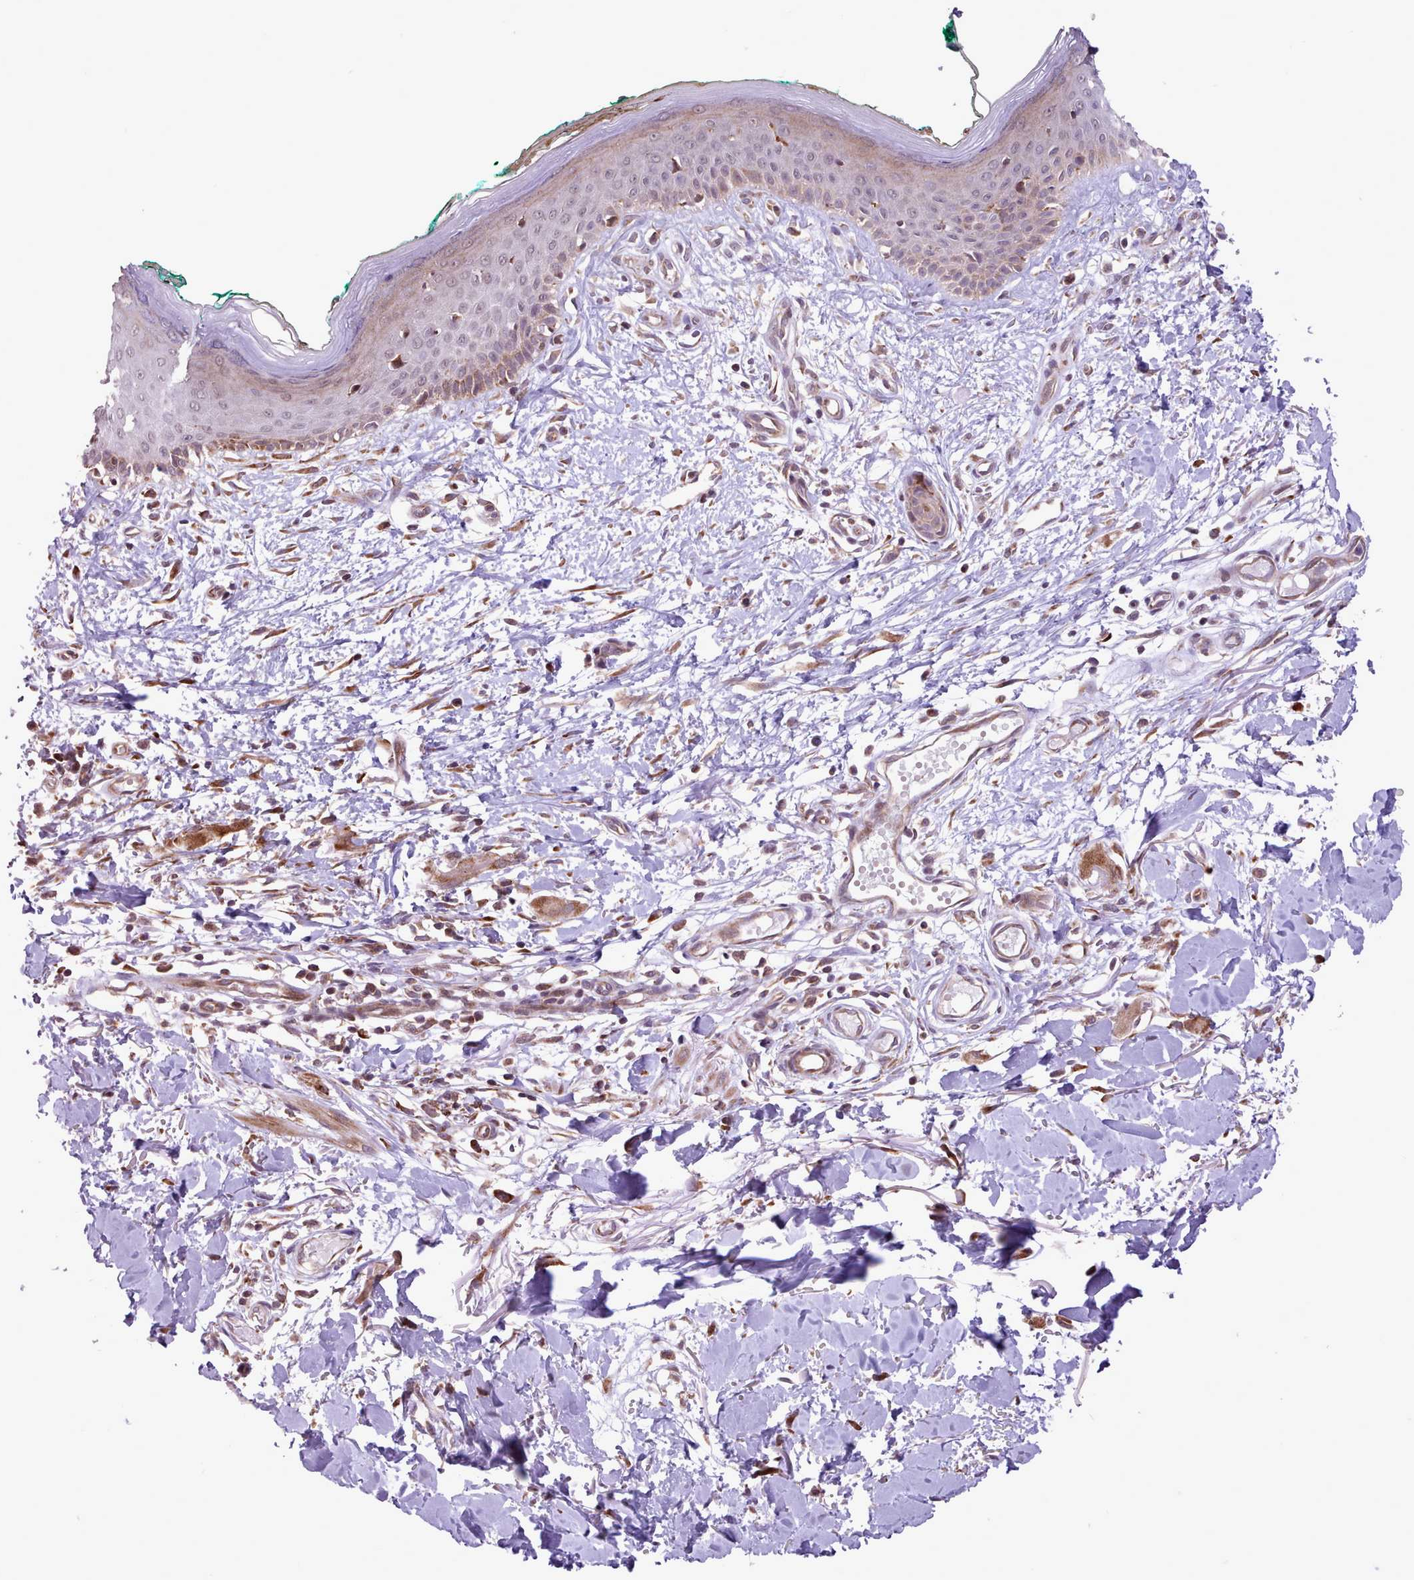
{"staining": {"intensity": "moderate", "quantity": ">75%", "location": "cytoplasmic/membranous"}, "tissue": "skin", "cell_type": "Fibroblasts", "image_type": "normal", "snomed": [{"axis": "morphology", "description": "Normal tissue, NOS"}, {"axis": "morphology", "description": "Malignant melanoma, NOS"}, {"axis": "topography", "description": "Skin"}], "caption": "IHC (DAB (3,3'-diaminobenzidine)) staining of unremarkable skin demonstrates moderate cytoplasmic/membranous protein staining in about >75% of fibroblasts. (DAB IHC with brightfield microscopy, high magnification).", "gene": "TTLL3", "patient": {"sex": "male", "age": 62}}